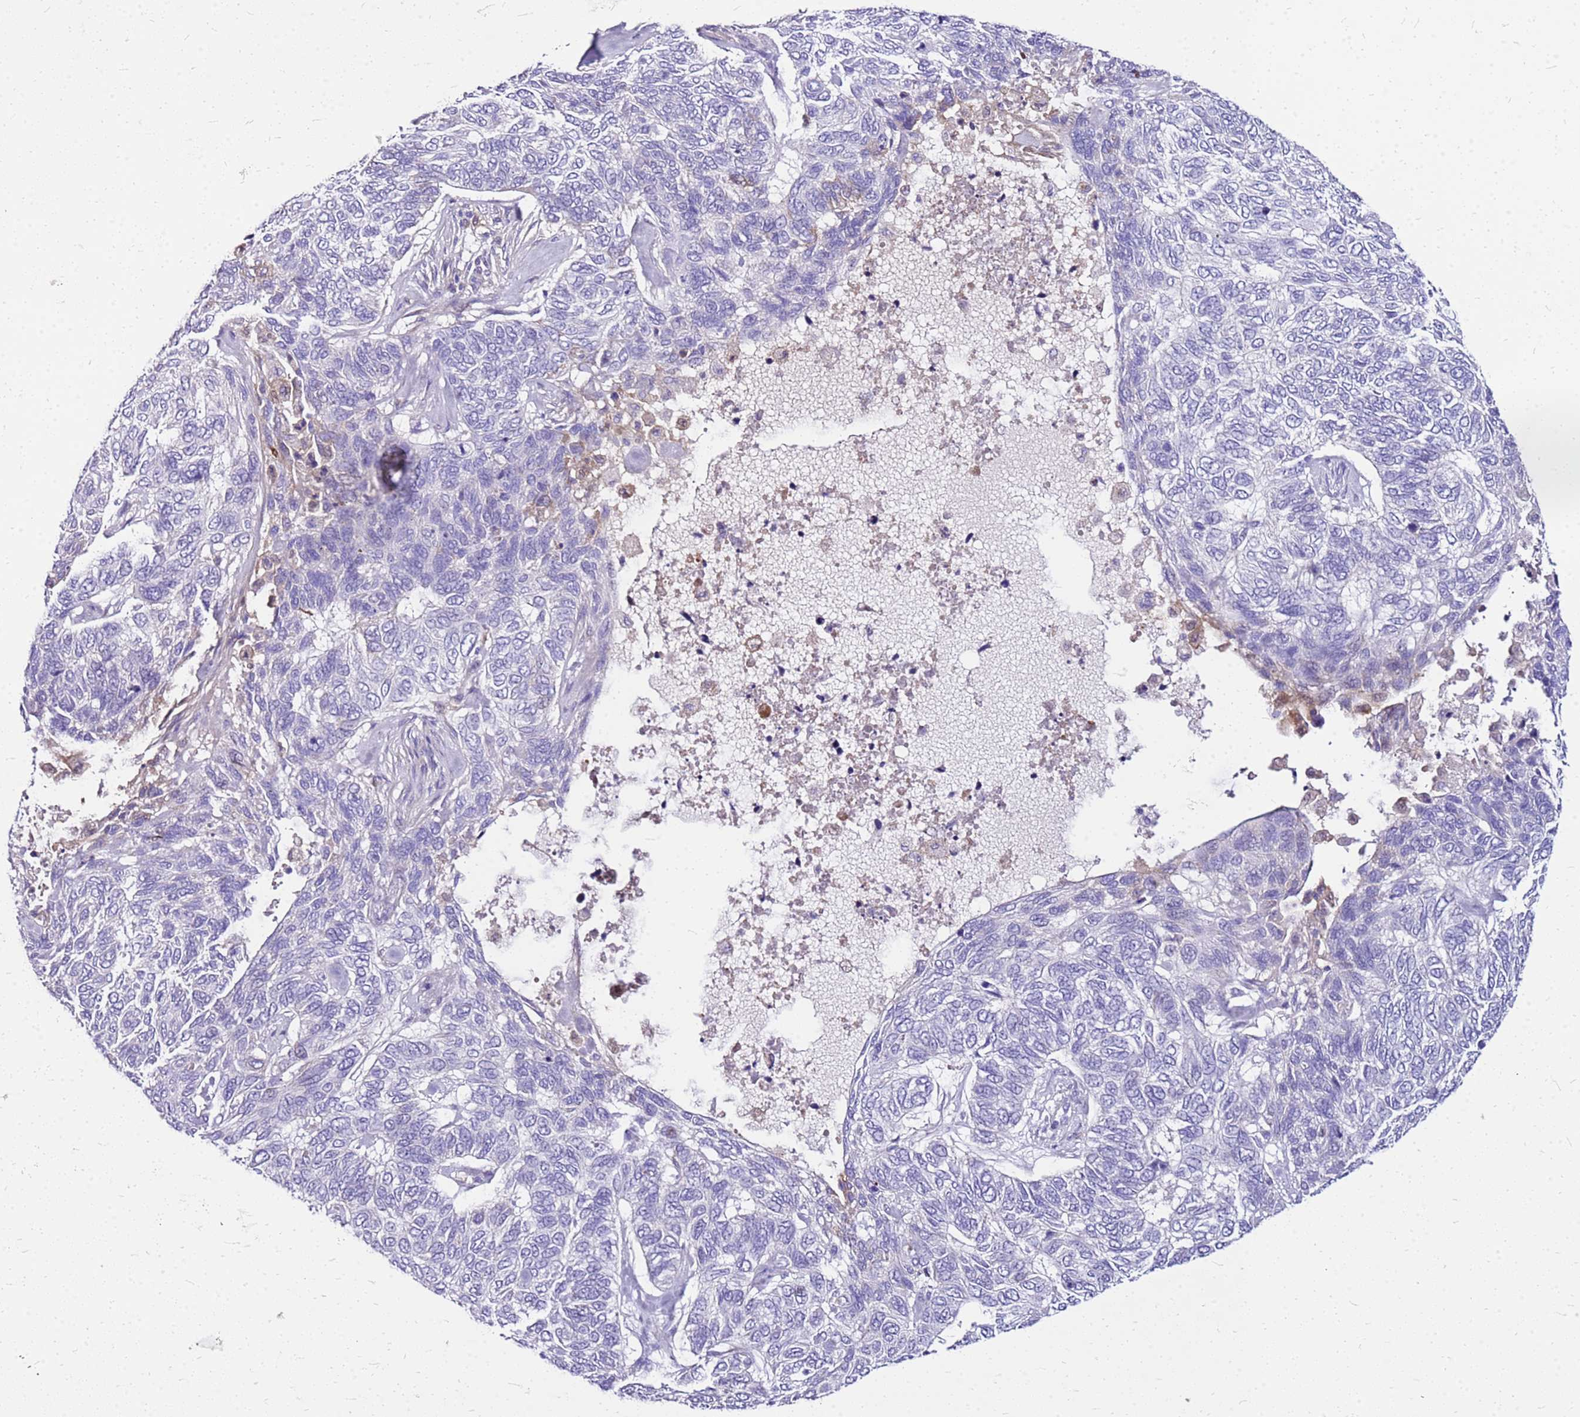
{"staining": {"intensity": "negative", "quantity": "none", "location": "none"}, "tissue": "skin cancer", "cell_type": "Tumor cells", "image_type": "cancer", "snomed": [{"axis": "morphology", "description": "Basal cell carcinoma"}, {"axis": "topography", "description": "Skin"}], "caption": "High power microscopy photomicrograph of an immunohistochemistry (IHC) photomicrograph of basal cell carcinoma (skin), revealing no significant positivity in tumor cells.", "gene": "DCDC2B", "patient": {"sex": "female", "age": 65}}